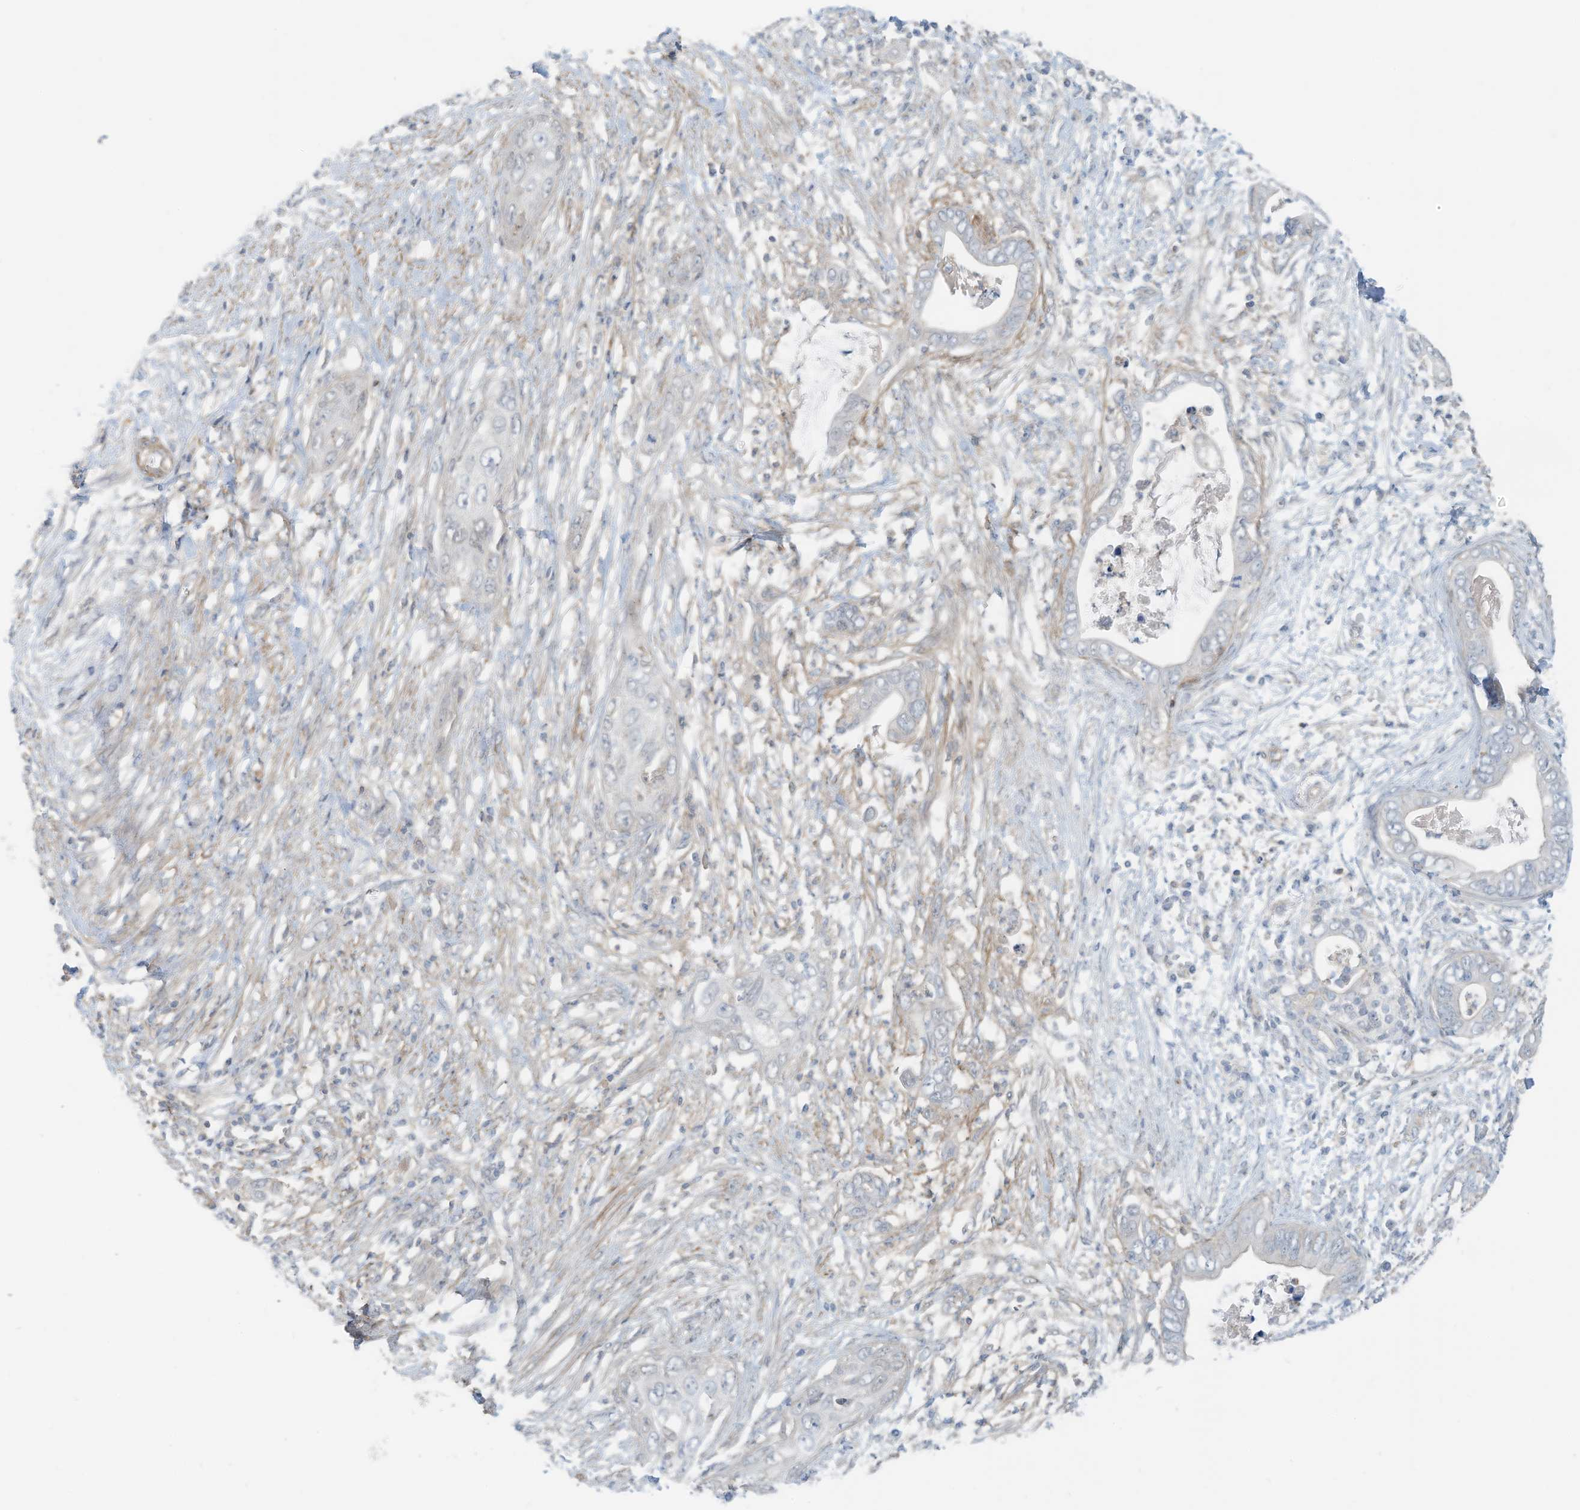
{"staining": {"intensity": "negative", "quantity": "none", "location": "none"}, "tissue": "pancreatic cancer", "cell_type": "Tumor cells", "image_type": "cancer", "snomed": [{"axis": "morphology", "description": "Adenocarcinoma, NOS"}, {"axis": "topography", "description": "Pancreas"}], "caption": "This is an immunohistochemistry image of pancreatic cancer (adenocarcinoma). There is no positivity in tumor cells.", "gene": "ZNF846", "patient": {"sex": "male", "age": 75}}